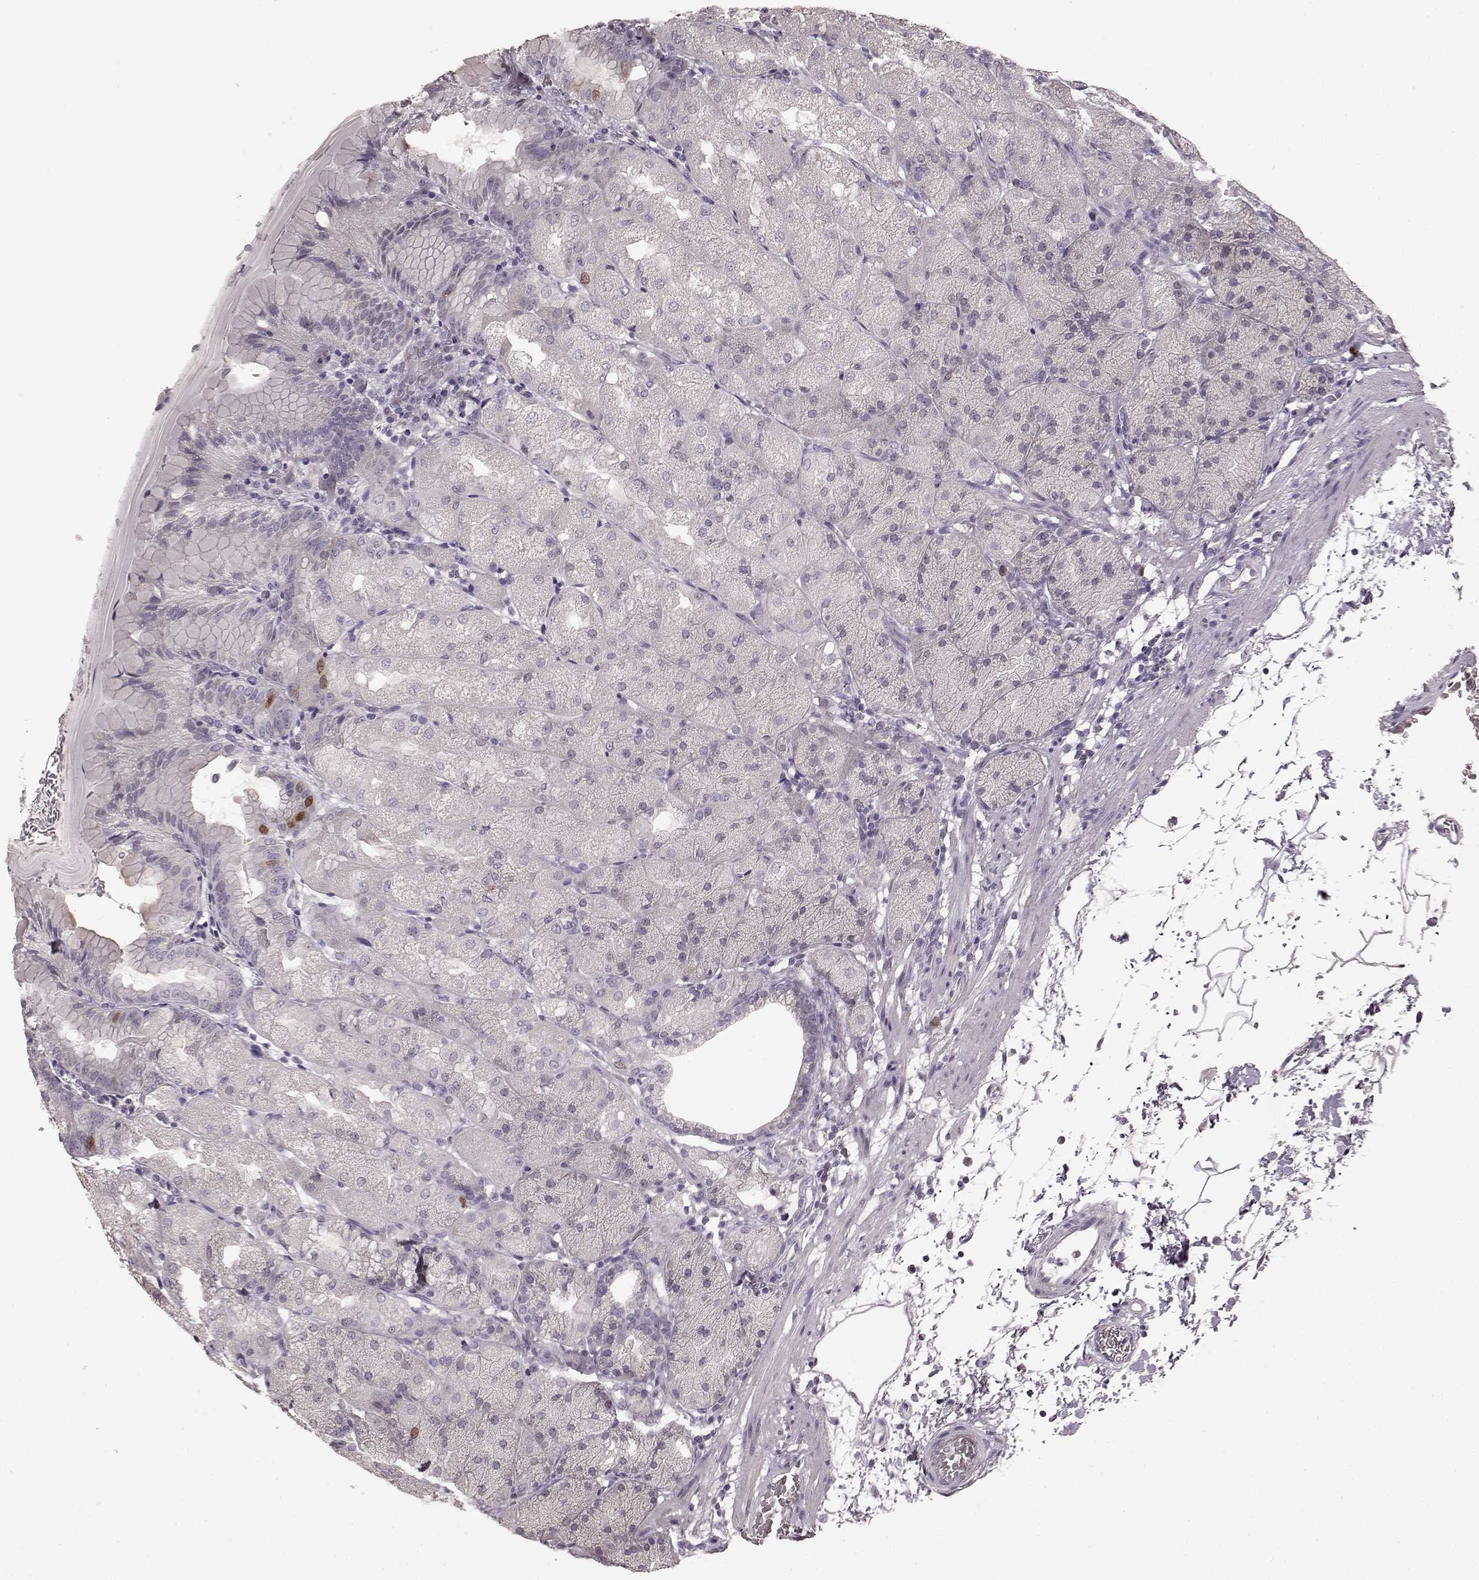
{"staining": {"intensity": "strong", "quantity": "<25%", "location": "nuclear"}, "tissue": "stomach", "cell_type": "Glandular cells", "image_type": "normal", "snomed": [{"axis": "morphology", "description": "Normal tissue, NOS"}, {"axis": "topography", "description": "Stomach, upper"}, {"axis": "topography", "description": "Stomach"}, {"axis": "topography", "description": "Stomach, lower"}], "caption": "IHC (DAB) staining of unremarkable stomach displays strong nuclear protein expression in approximately <25% of glandular cells.", "gene": "CCNA2", "patient": {"sex": "male", "age": 62}}